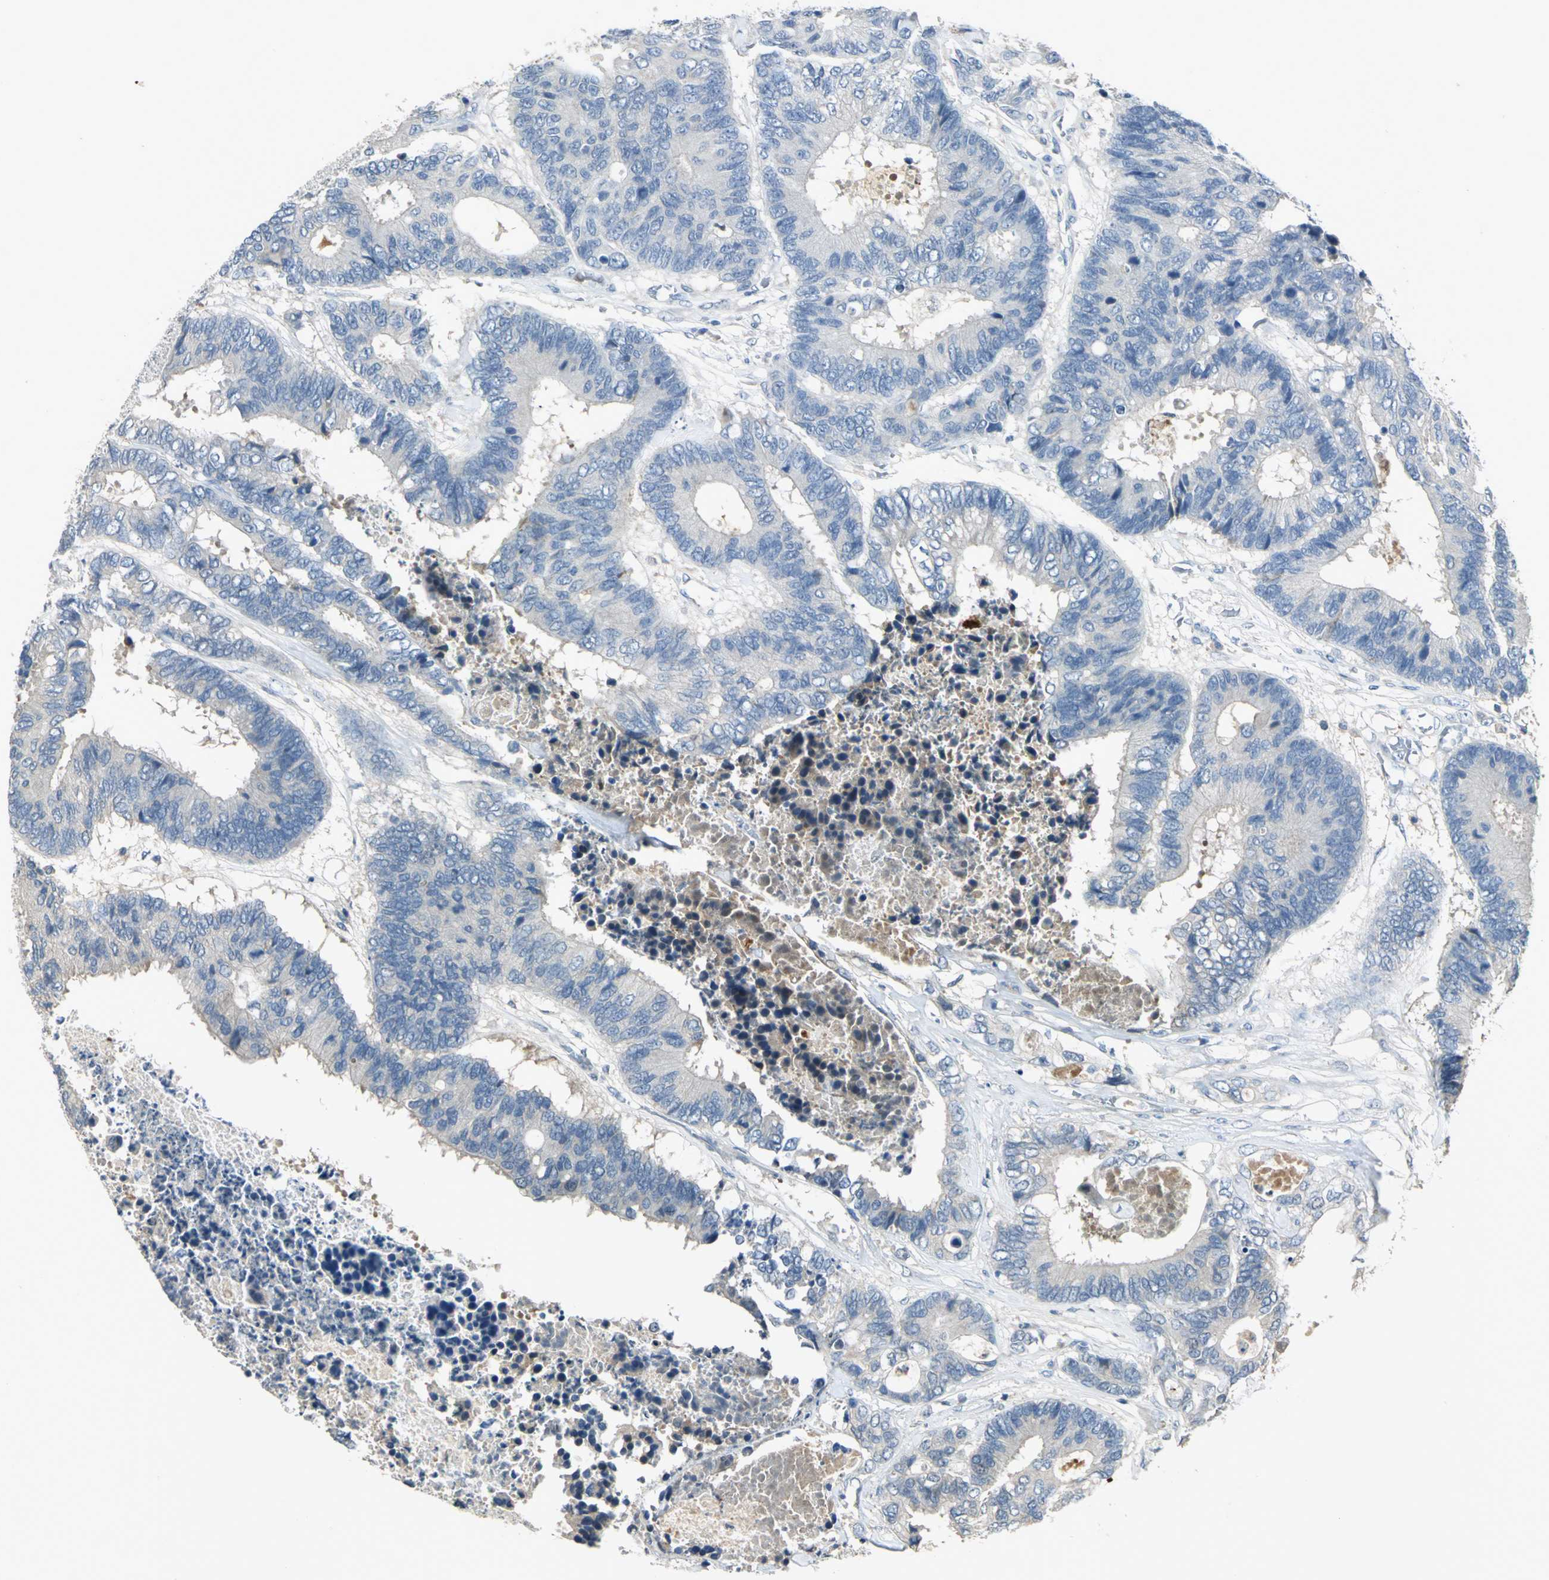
{"staining": {"intensity": "negative", "quantity": "none", "location": "none"}, "tissue": "colorectal cancer", "cell_type": "Tumor cells", "image_type": "cancer", "snomed": [{"axis": "morphology", "description": "Adenocarcinoma, NOS"}, {"axis": "topography", "description": "Rectum"}], "caption": "High magnification brightfield microscopy of adenocarcinoma (colorectal) stained with DAB (3,3'-diaminobenzidine) (brown) and counterstained with hematoxylin (blue): tumor cells show no significant positivity.", "gene": "PROC", "patient": {"sex": "male", "age": 55}}